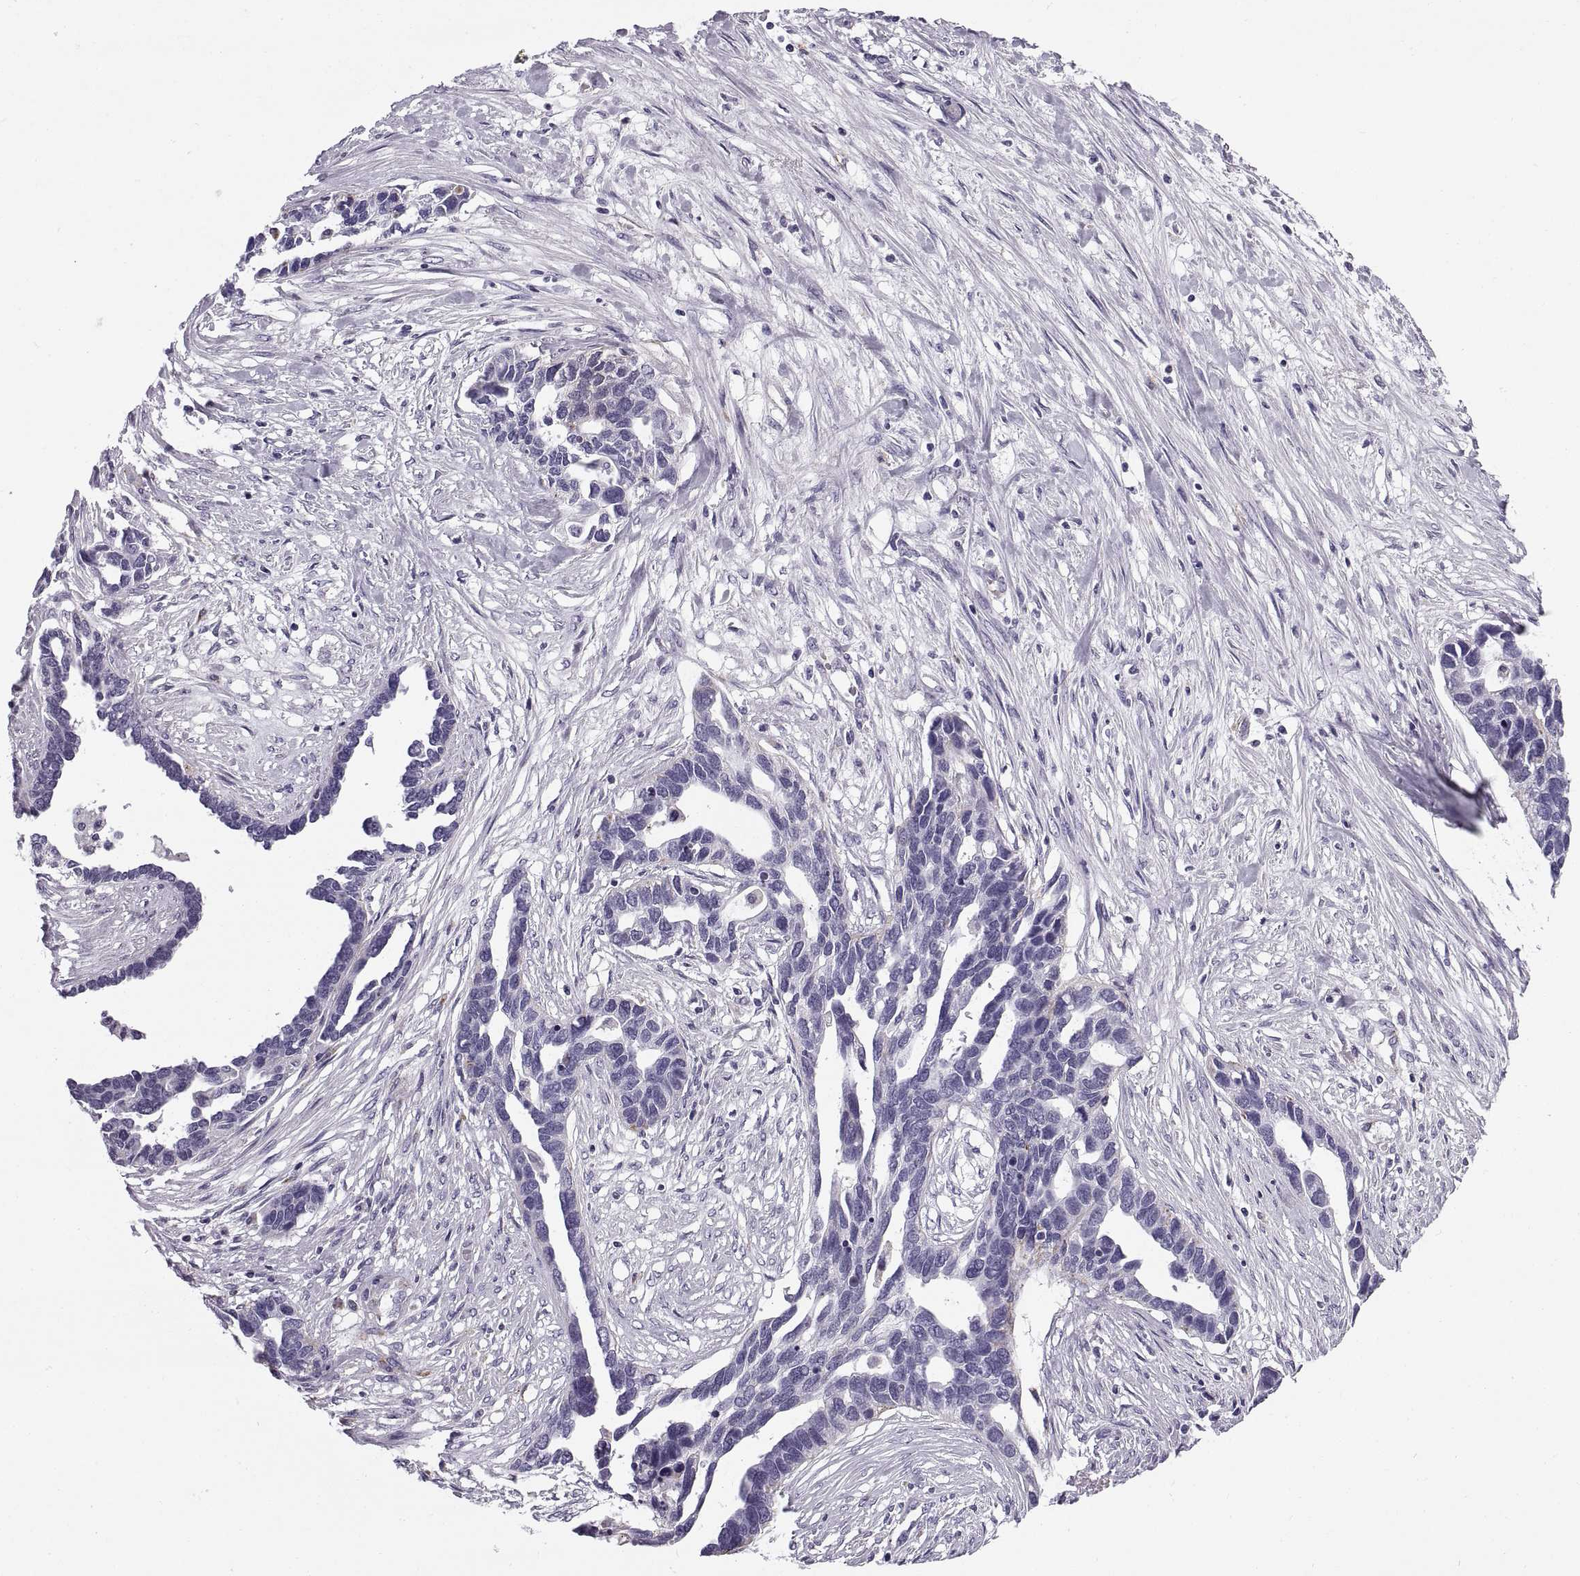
{"staining": {"intensity": "negative", "quantity": "none", "location": "none"}, "tissue": "ovarian cancer", "cell_type": "Tumor cells", "image_type": "cancer", "snomed": [{"axis": "morphology", "description": "Cystadenocarcinoma, serous, NOS"}, {"axis": "topography", "description": "Ovary"}], "caption": "IHC histopathology image of serous cystadenocarcinoma (ovarian) stained for a protein (brown), which displays no expression in tumor cells. (DAB (3,3'-diaminobenzidine) immunohistochemistry (IHC) with hematoxylin counter stain).", "gene": "CALCR", "patient": {"sex": "female", "age": 54}}